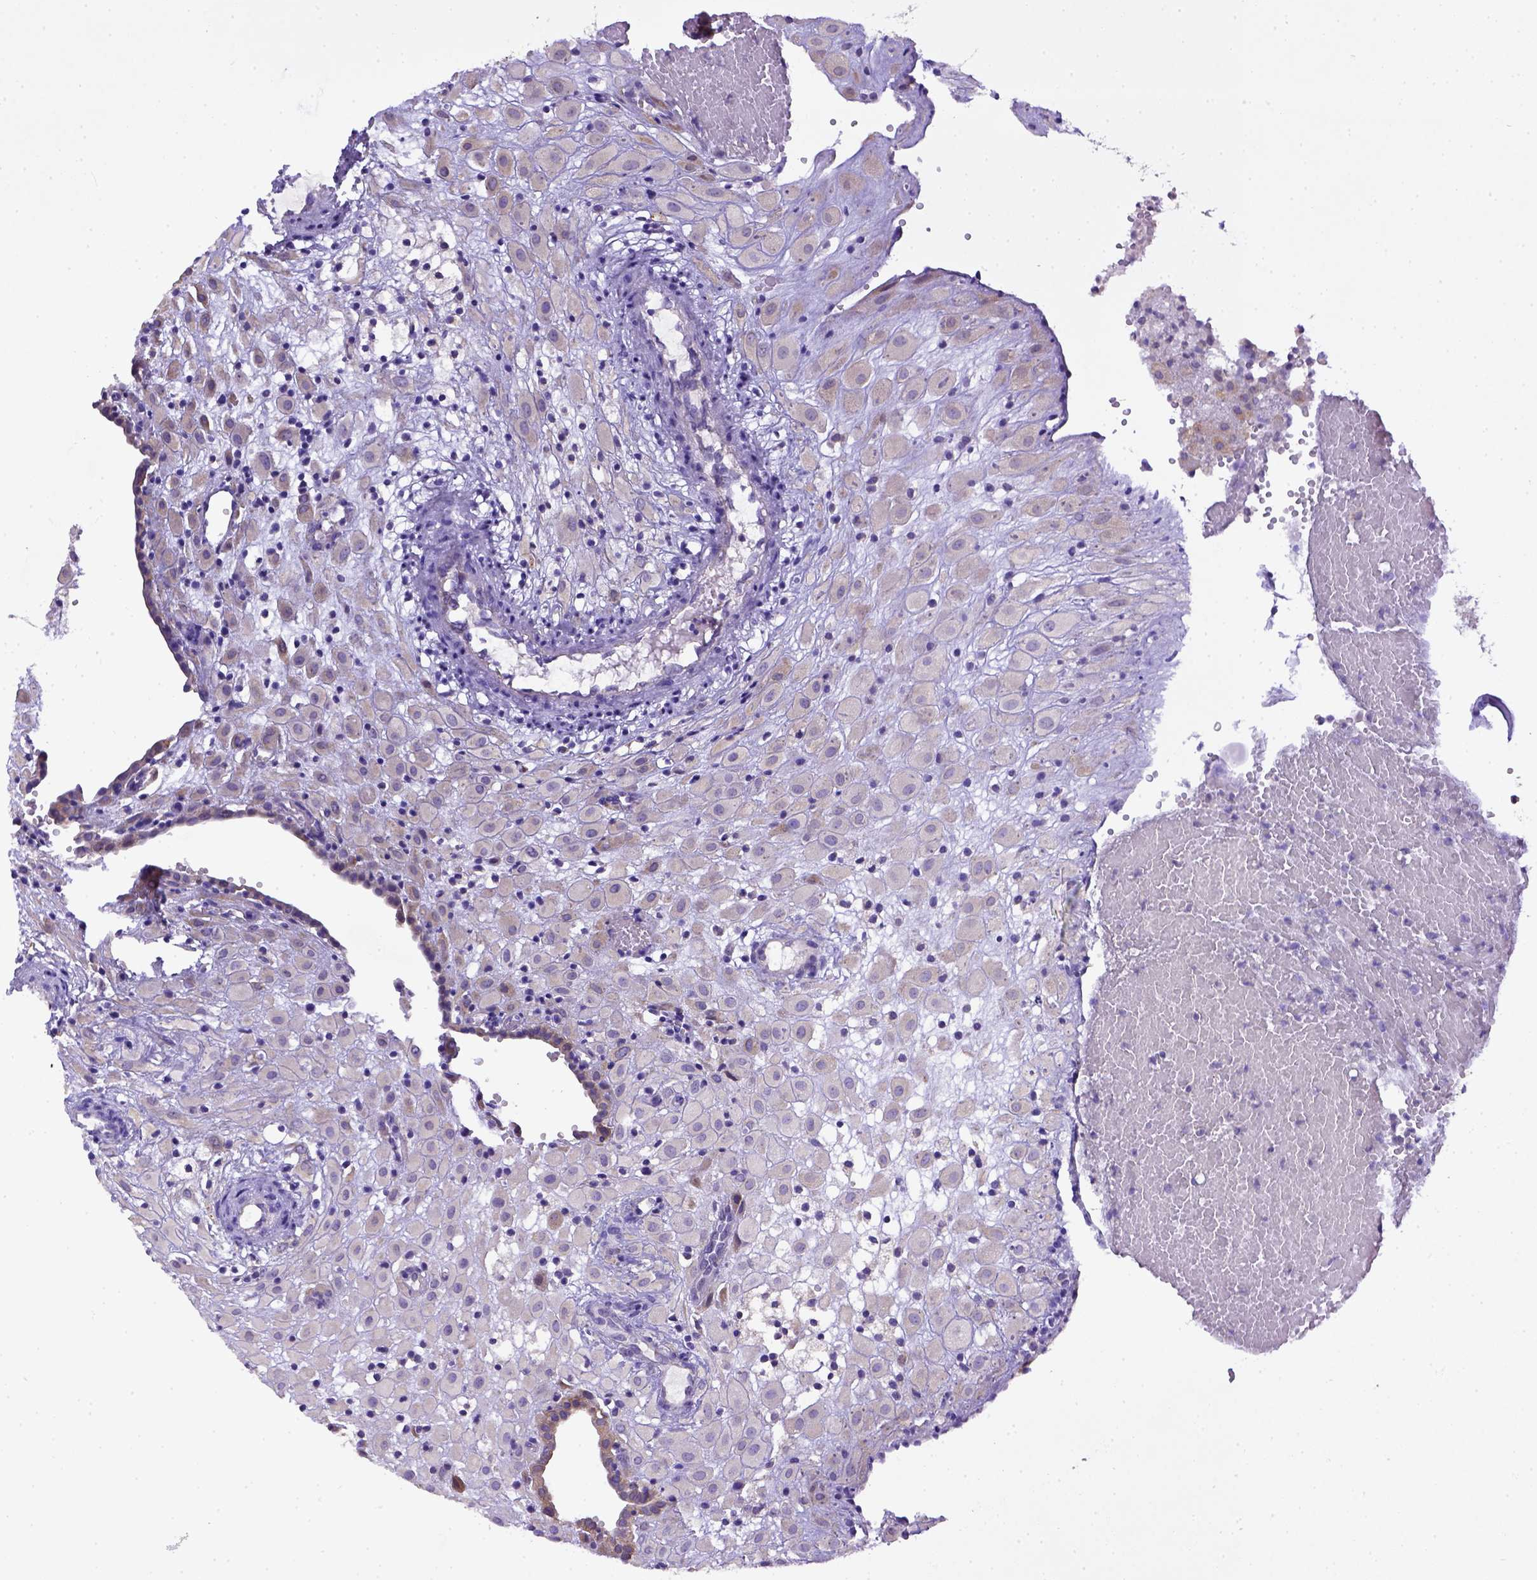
{"staining": {"intensity": "negative", "quantity": "none", "location": "none"}, "tissue": "placenta", "cell_type": "Decidual cells", "image_type": "normal", "snomed": [{"axis": "morphology", "description": "Normal tissue, NOS"}, {"axis": "topography", "description": "Placenta"}], "caption": "This is an IHC micrograph of benign placenta. There is no expression in decidual cells.", "gene": "CD40", "patient": {"sex": "female", "age": 24}}